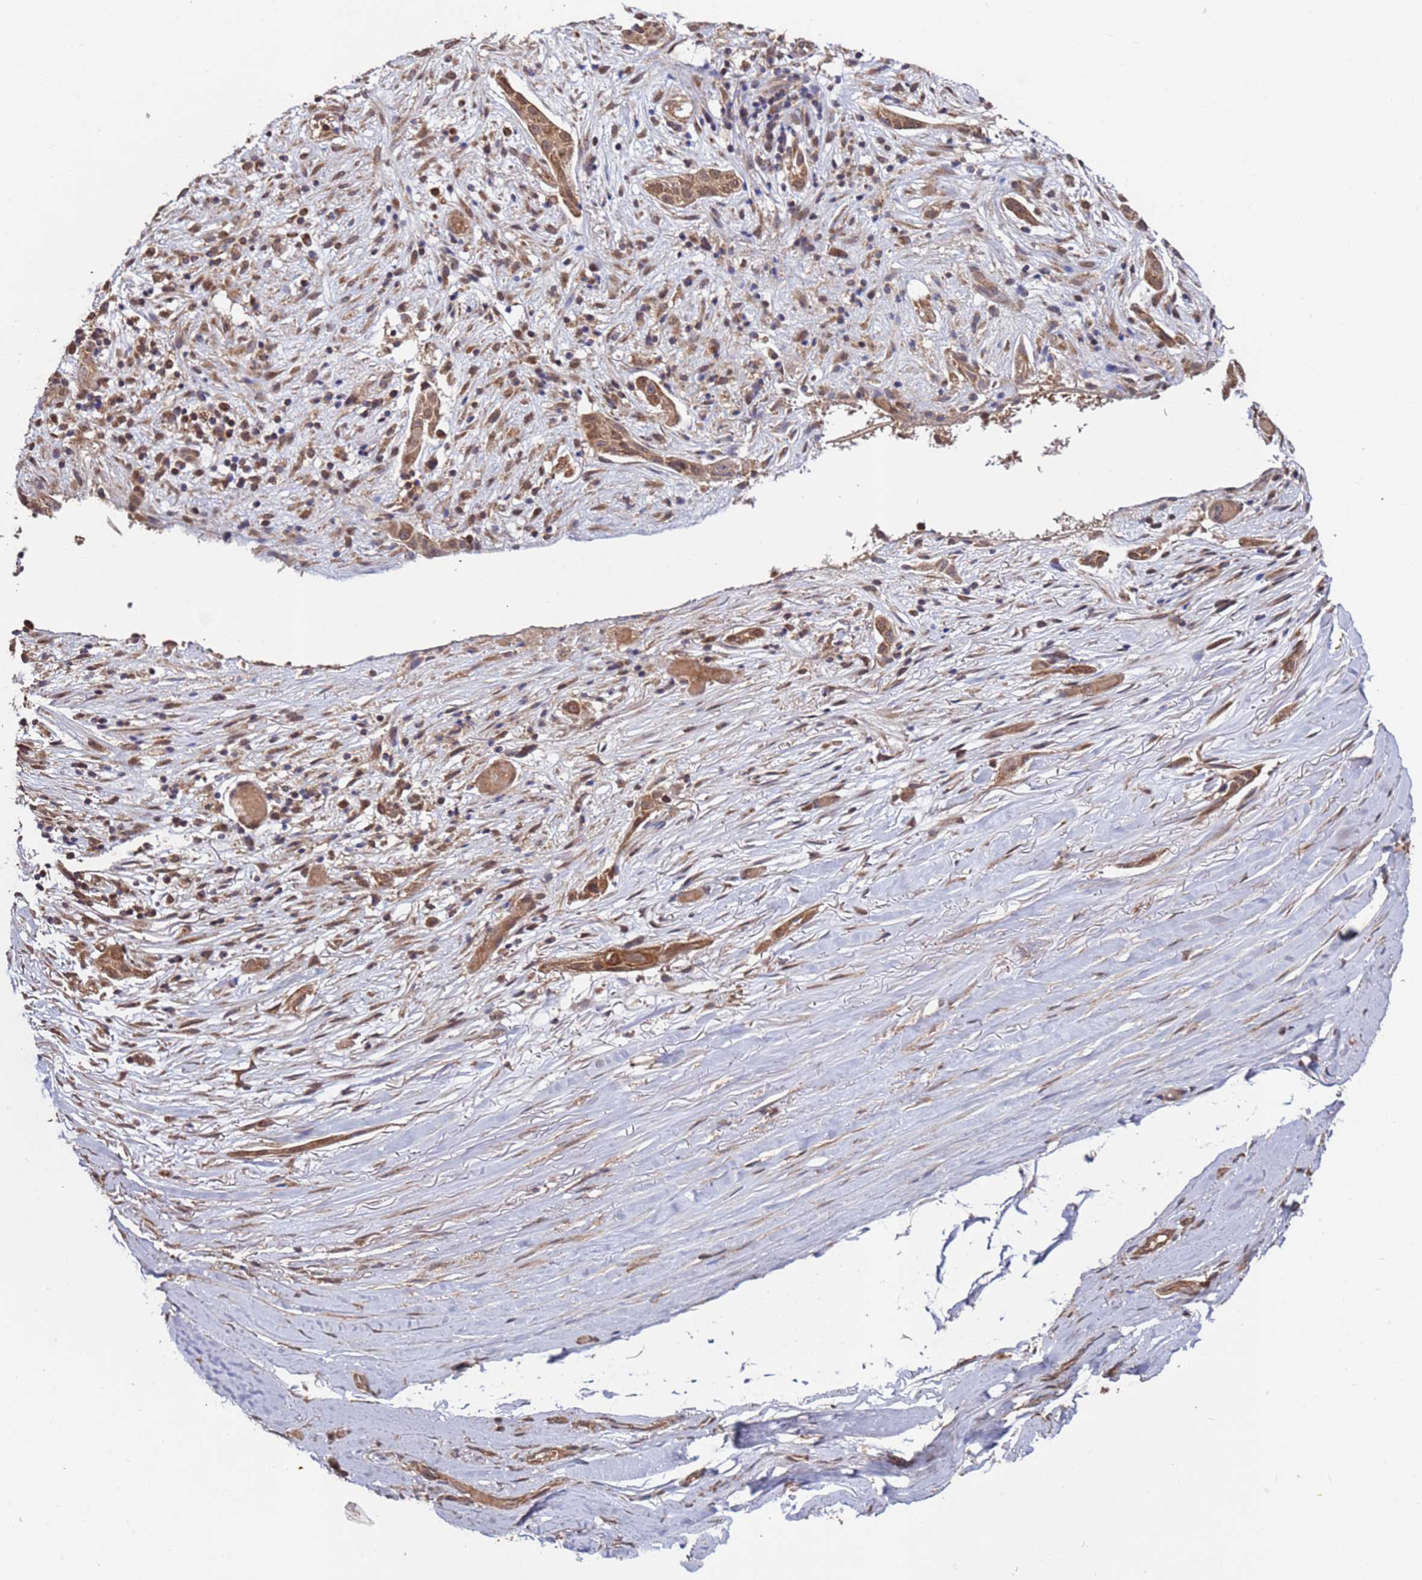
{"staining": {"intensity": "moderate", "quantity": ">75%", "location": "cytoplasmic/membranous"}, "tissue": "adipose tissue", "cell_type": "Adipocytes", "image_type": "normal", "snomed": [{"axis": "morphology", "description": "Normal tissue, NOS"}, {"axis": "morphology", "description": "Basal cell carcinoma"}, {"axis": "topography", "description": "Skin"}], "caption": "High-magnification brightfield microscopy of unremarkable adipose tissue stained with DAB (brown) and counterstained with hematoxylin (blue). adipocytes exhibit moderate cytoplasmic/membranous expression is appreciated in approximately>75% of cells.", "gene": "PRR7", "patient": {"sex": "female", "age": 89}}